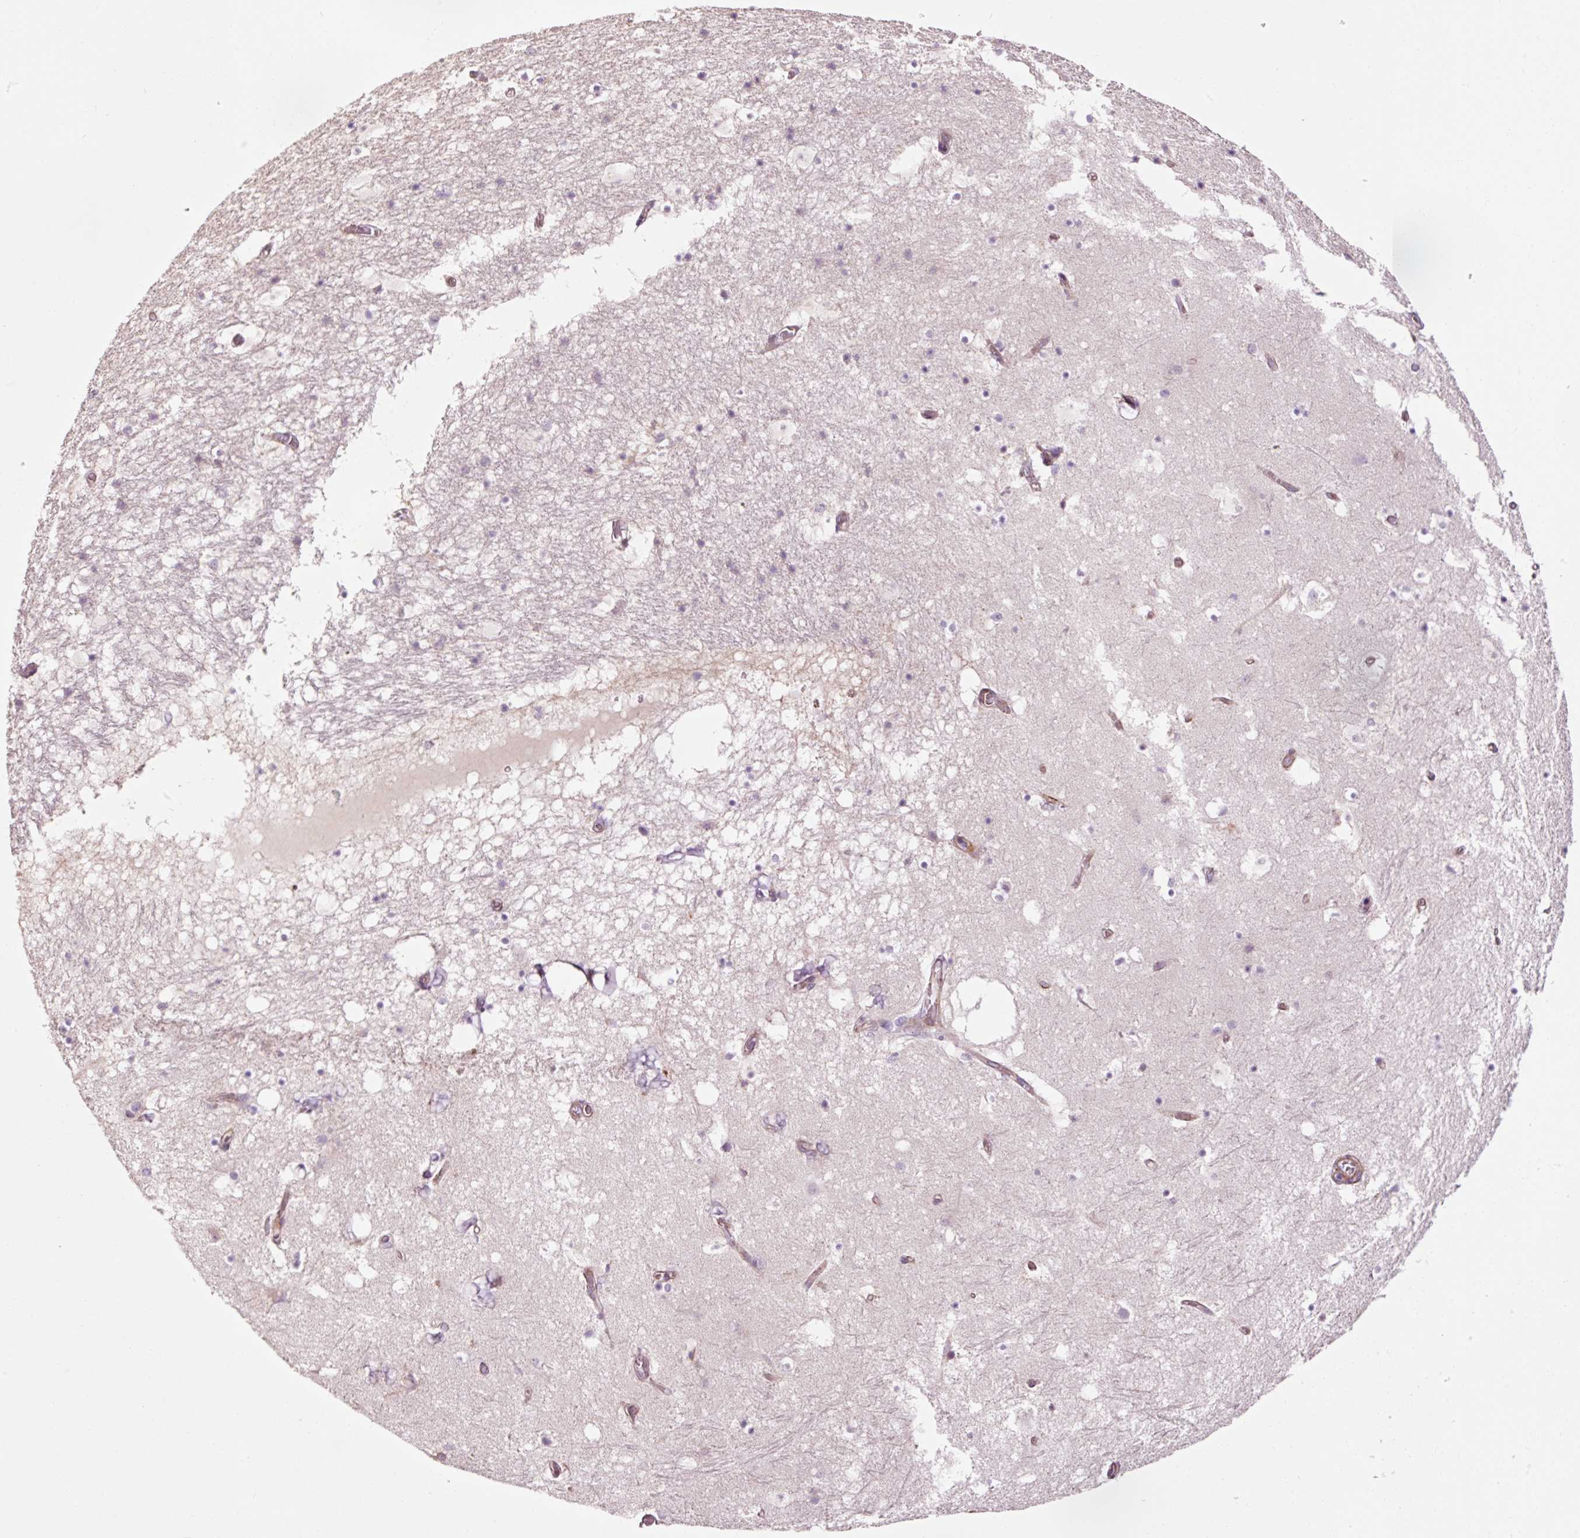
{"staining": {"intensity": "negative", "quantity": "none", "location": "none"}, "tissue": "hippocampus", "cell_type": "Glial cells", "image_type": "normal", "snomed": [{"axis": "morphology", "description": "Normal tissue, NOS"}, {"axis": "topography", "description": "Hippocampus"}], "caption": "DAB (3,3'-diaminobenzidine) immunohistochemical staining of normal hippocampus reveals no significant staining in glial cells. (DAB immunohistochemistry (IHC) visualized using brightfield microscopy, high magnification).", "gene": "ANKRD20A1", "patient": {"sex": "female", "age": 52}}